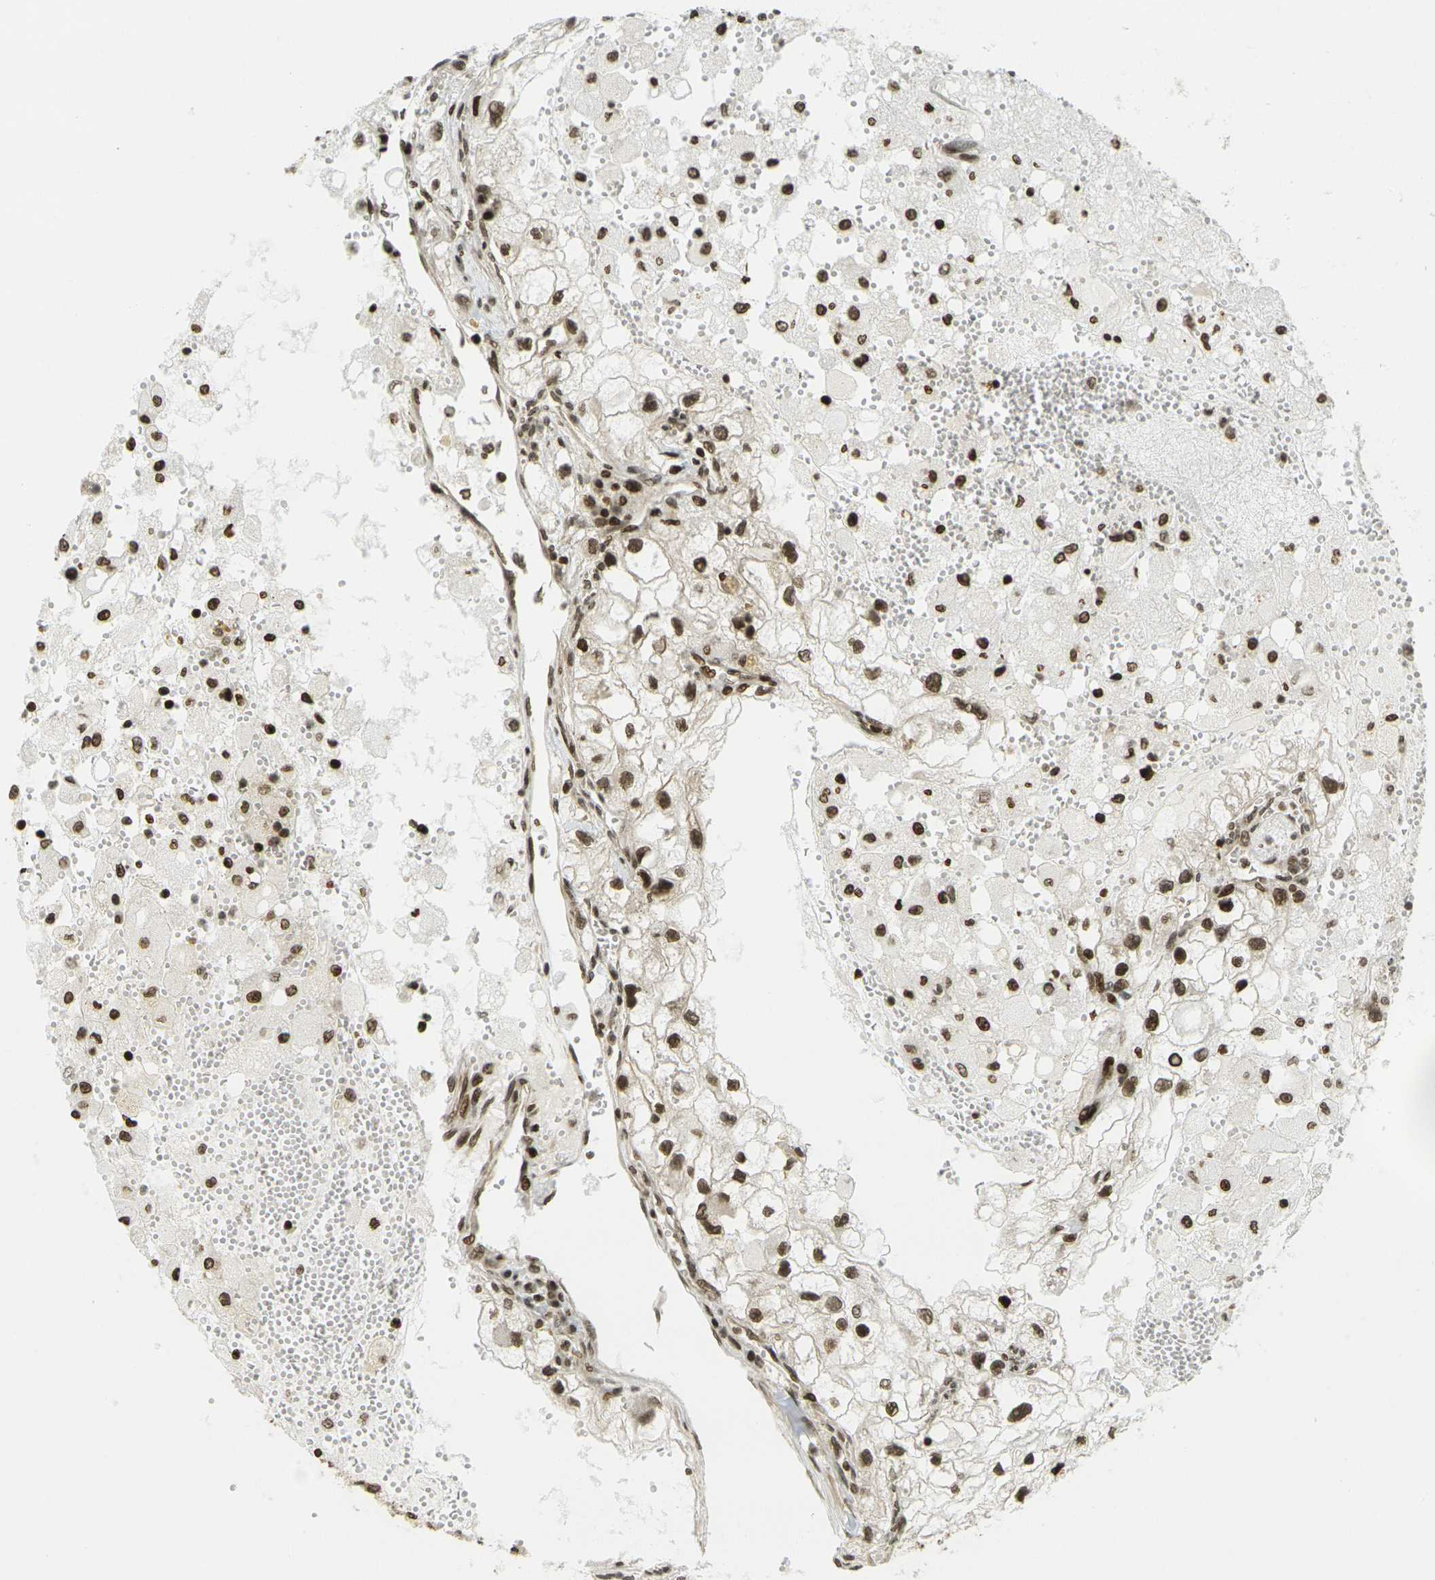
{"staining": {"intensity": "moderate", "quantity": ">75%", "location": "cytoplasmic/membranous,nuclear"}, "tissue": "renal cancer", "cell_type": "Tumor cells", "image_type": "cancer", "snomed": [{"axis": "morphology", "description": "Adenocarcinoma, NOS"}, {"axis": "topography", "description": "Kidney"}], "caption": "A brown stain labels moderate cytoplasmic/membranous and nuclear positivity of a protein in human renal cancer (adenocarcinoma) tumor cells. (DAB = brown stain, brightfield microscopy at high magnification).", "gene": "RUVBL2", "patient": {"sex": "female", "age": 70}}